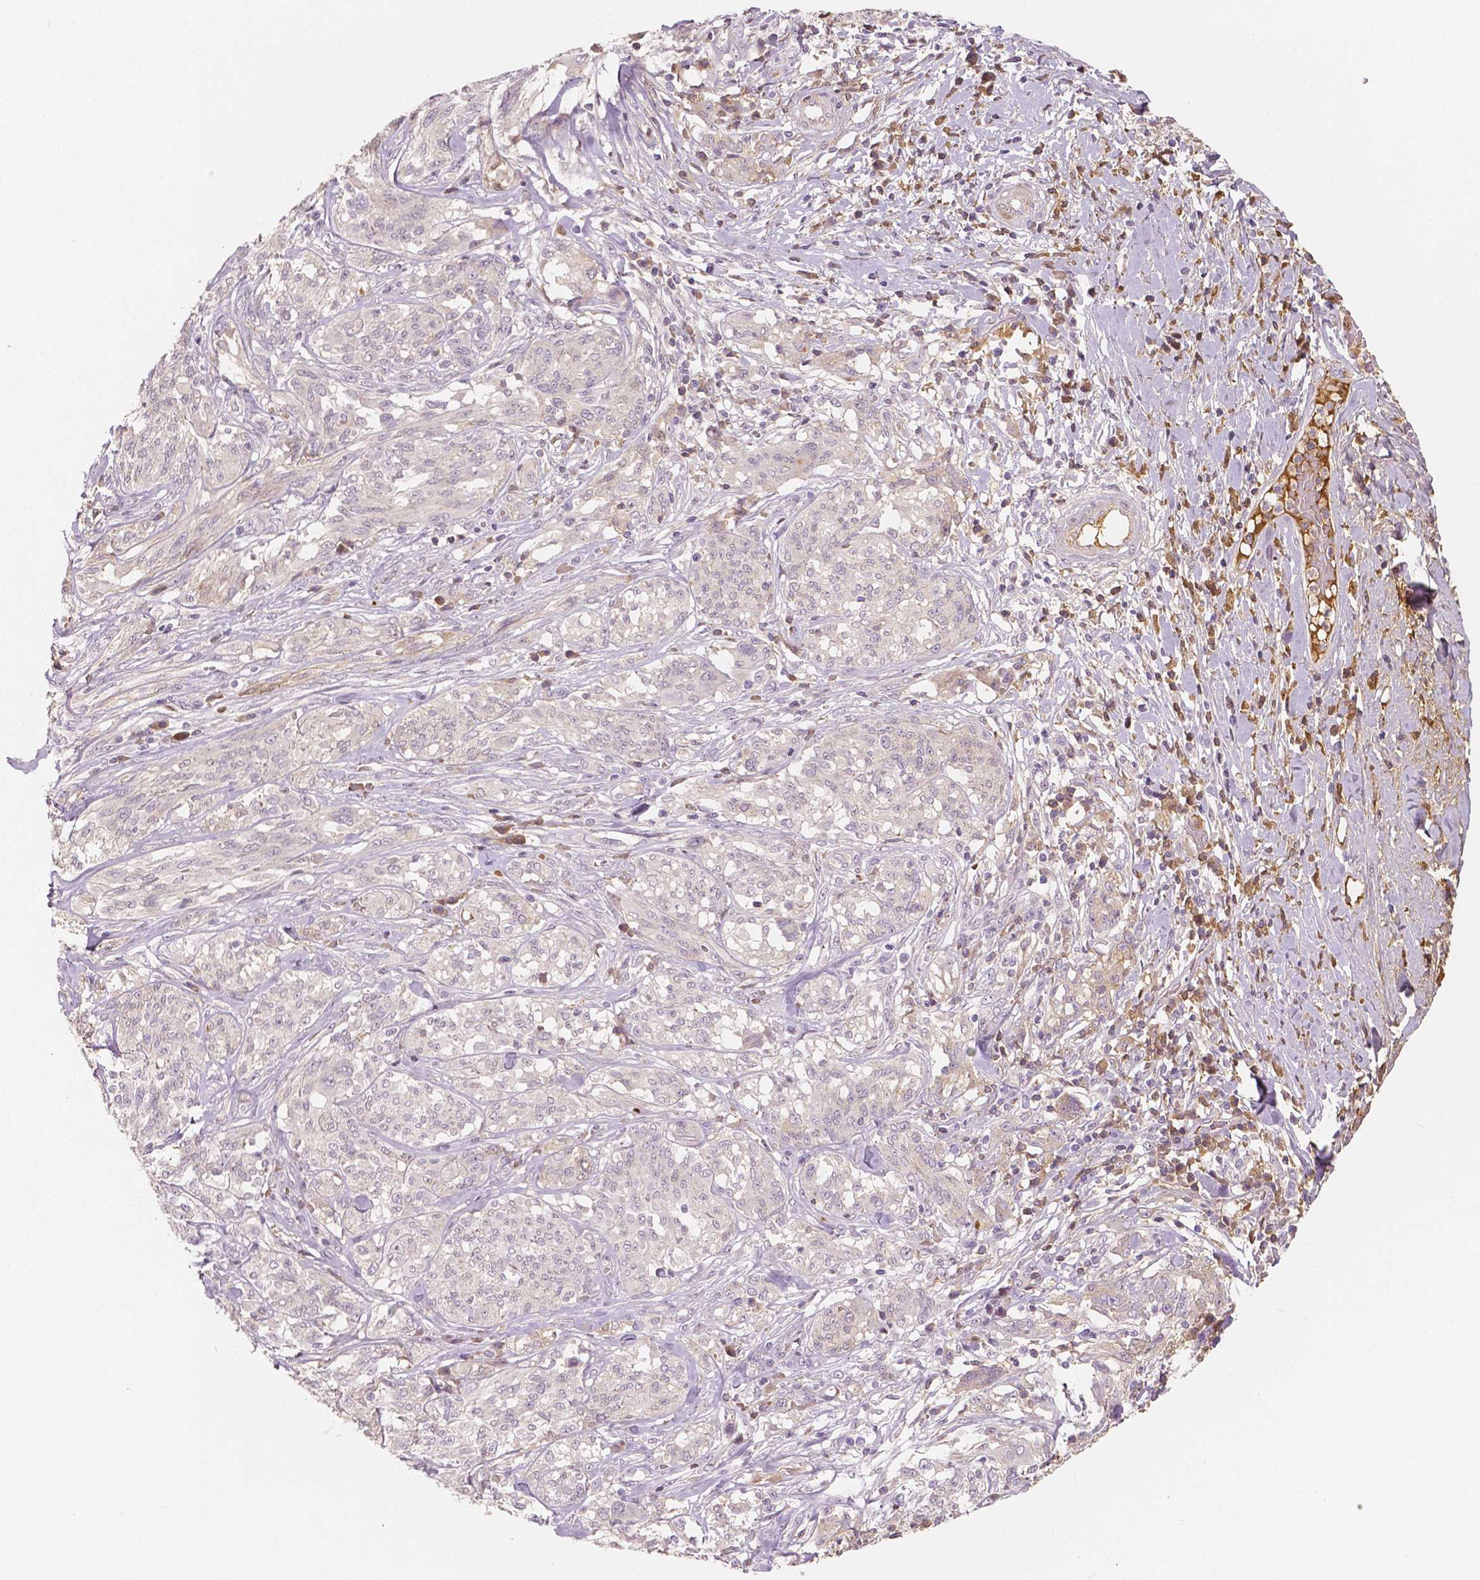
{"staining": {"intensity": "negative", "quantity": "none", "location": "none"}, "tissue": "melanoma", "cell_type": "Tumor cells", "image_type": "cancer", "snomed": [{"axis": "morphology", "description": "Malignant melanoma, NOS"}, {"axis": "topography", "description": "Skin"}], "caption": "This is a micrograph of immunohistochemistry (IHC) staining of malignant melanoma, which shows no expression in tumor cells.", "gene": "APOA4", "patient": {"sex": "female", "age": 91}}